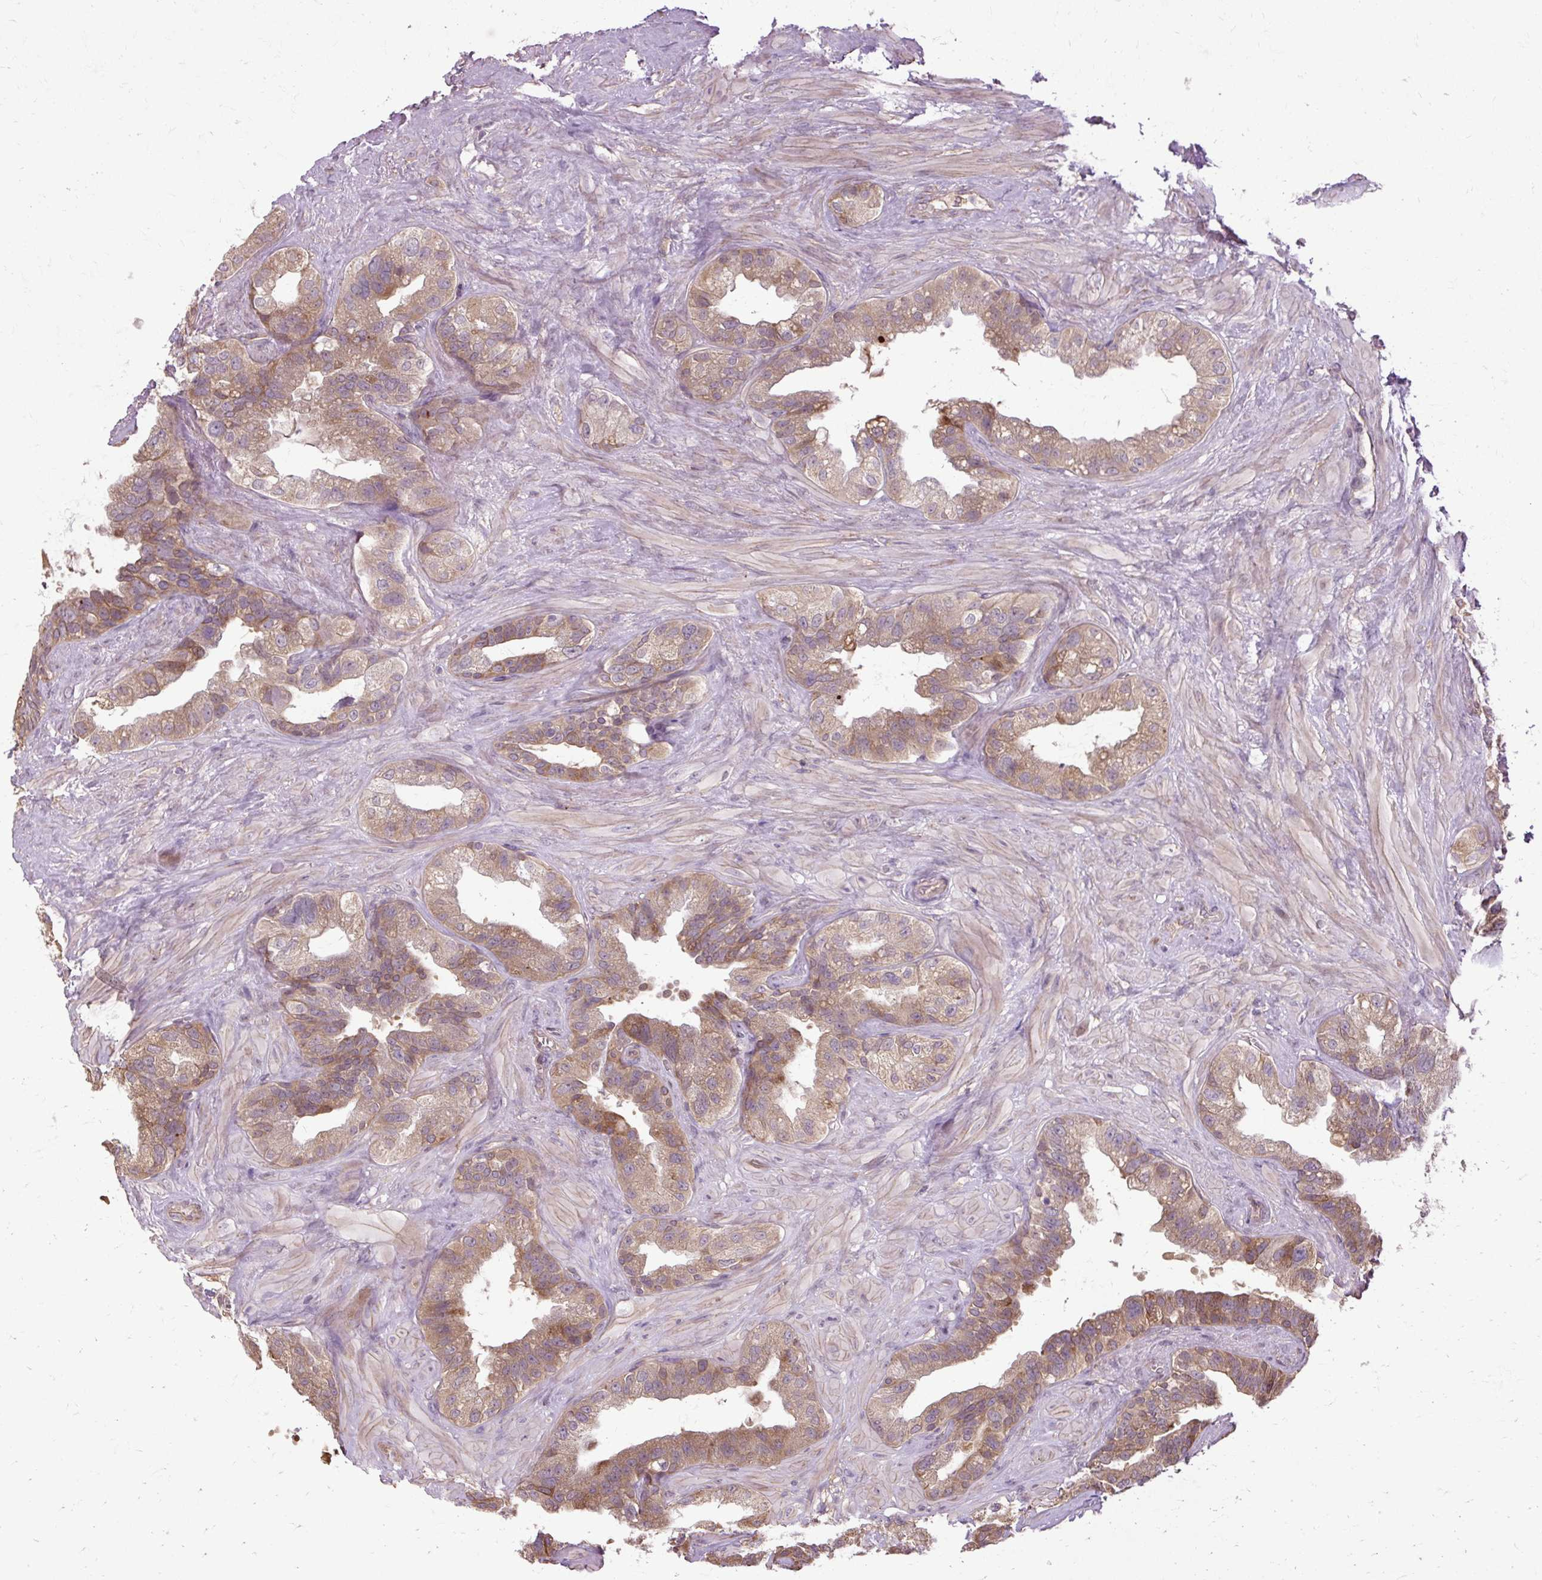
{"staining": {"intensity": "moderate", "quantity": ">75%", "location": "cytoplasmic/membranous"}, "tissue": "seminal vesicle", "cell_type": "Glandular cells", "image_type": "normal", "snomed": [{"axis": "morphology", "description": "Normal tissue, NOS"}, {"axis": "topography", "description": "Seminal veicle"}, {"axis": "topography", "description": "Peripheral nerve tissue"}], "caption": "A medium amount of moderate cytoplasmic/membranous expression is identified in about >75% of glandular cells in benign seminal vesicle.", "gene": "FLRT1", "patient": {"sex": "male", "age": 76}}